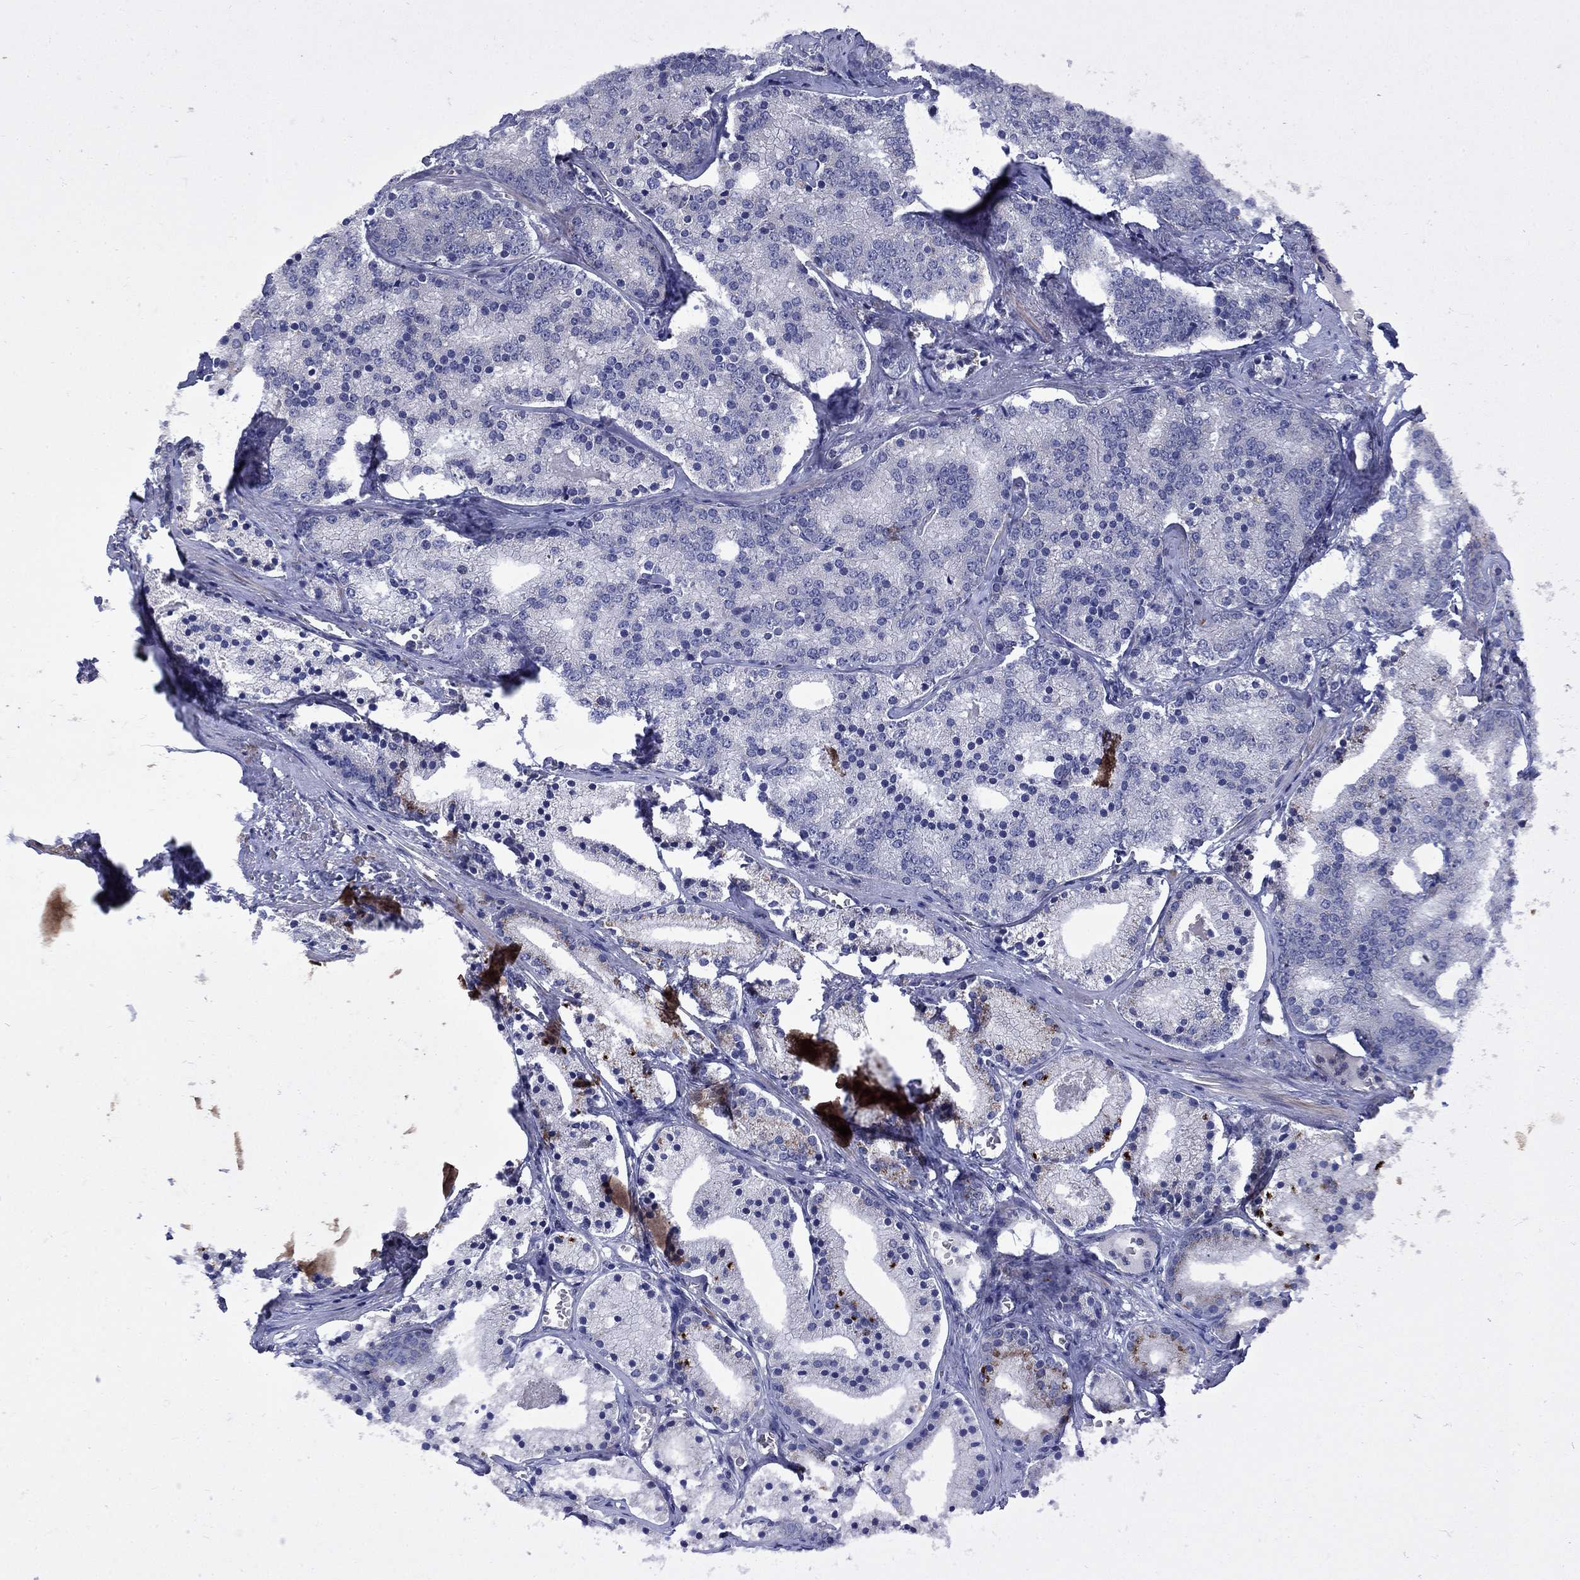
{"staining": {"intensity": "negative", "quantity": "none", "location": "none"}, "tissue": "prostate cancer", "cell_type": "Tumor cells", "image_type": "cancer", "snomed": [{"axis": "morphology", "description": "Adenocarcinoma, NOS"}, {"axis": "topography", "description": "Prostate"}], "caption": "Immunohistochemical staining of human prostate adenocarcinoma exhibits no significant expression in tumor cells.", "gene": "FAM3B", "patient": {"sex": "male", "age": 69}}